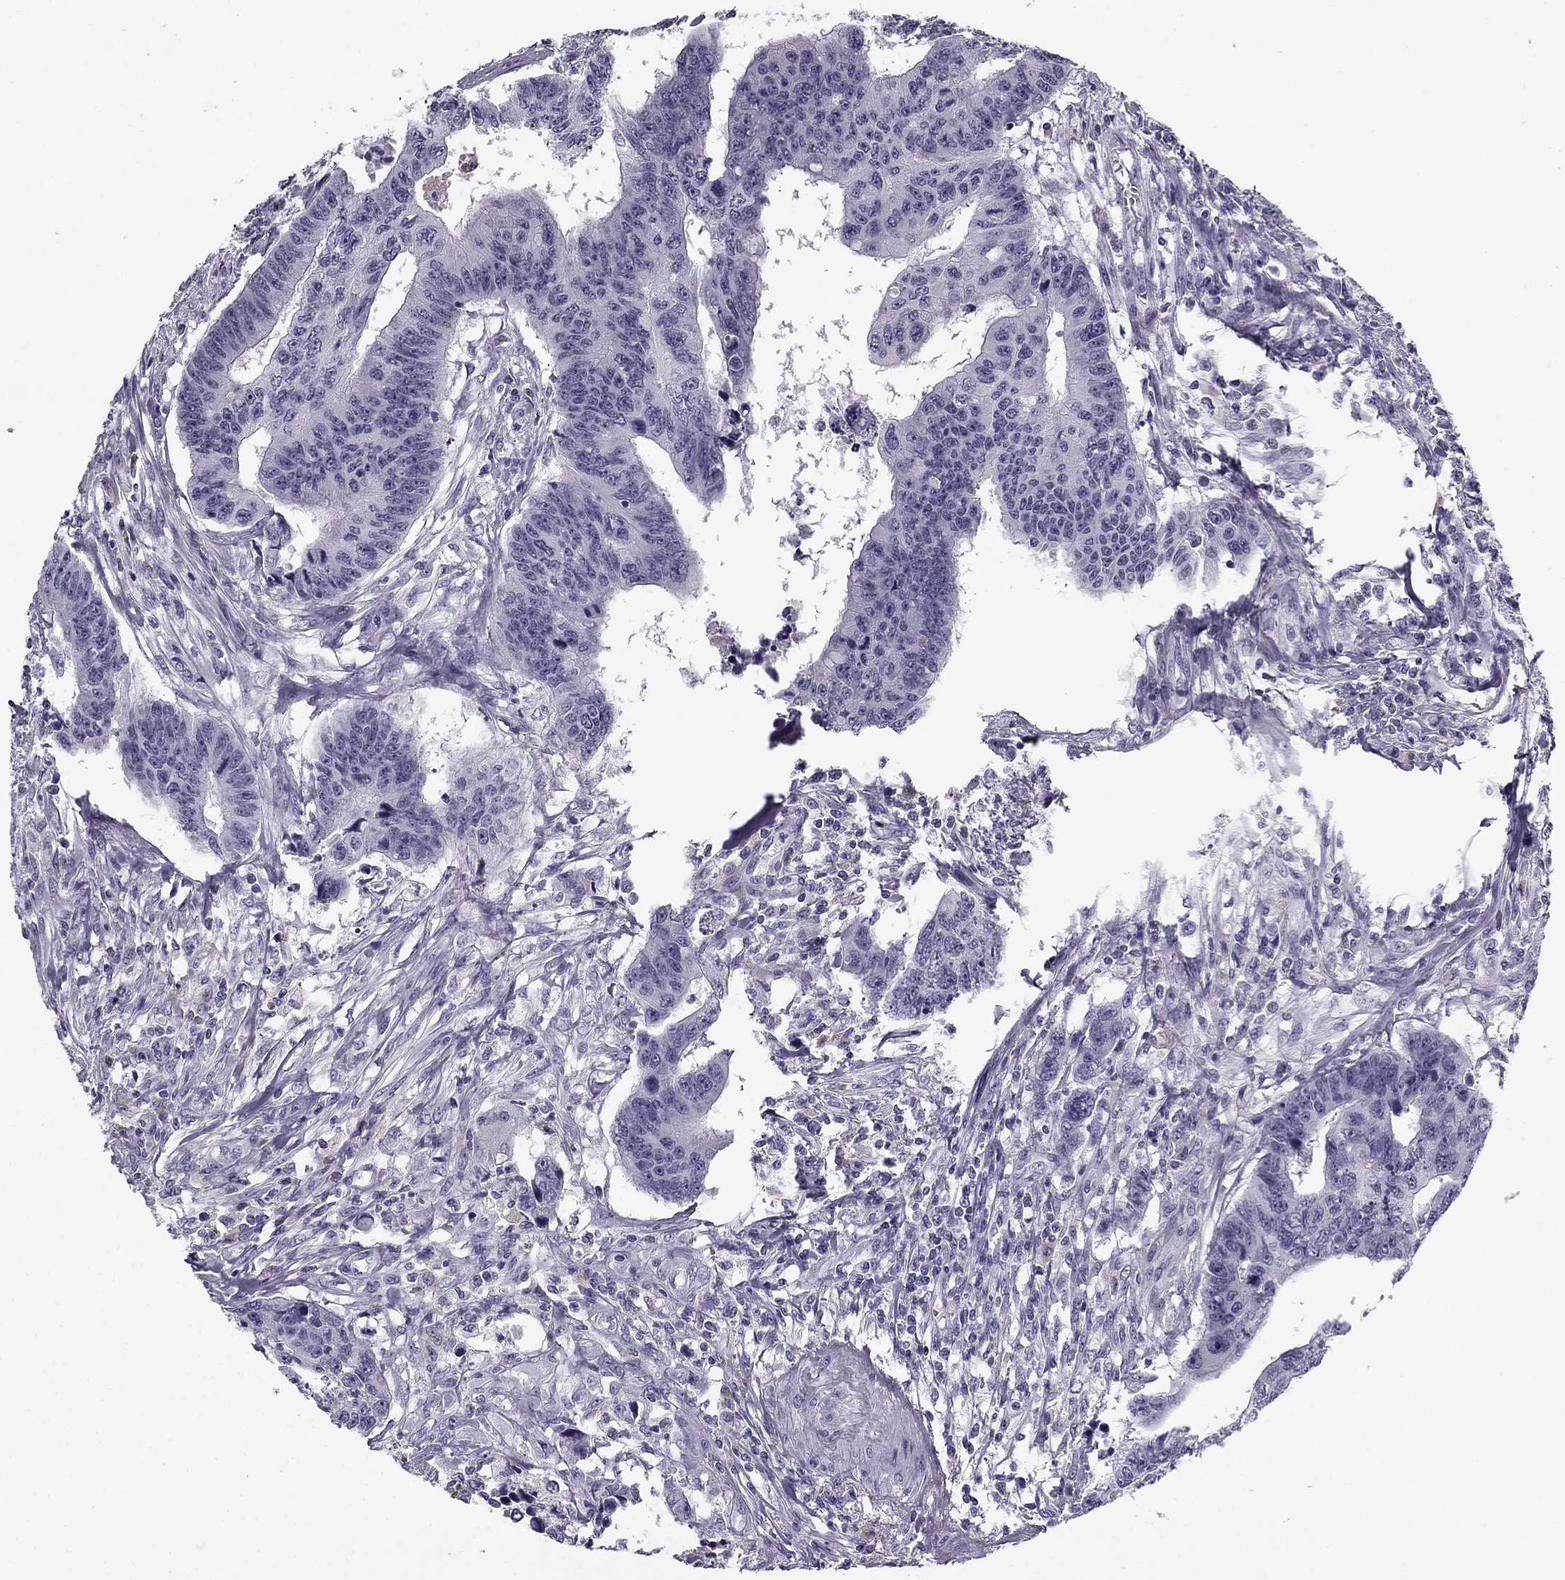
{"staining": {"intensity": "negative", "quantity": "none", "location": "none"}, "tissue": "colorectal cancer", "cell_type": "Tumor cells", "image_type": "cancer", "snomed": [{"axis": "morphology", "description": "Adenocarcinoma, NOS"}, {"axis": "topography", "description": "Rectum"}], "caption": "Immunohistochemistry (IHC) of colorectal cancer reveals no staining in tumor cells.", "gene": "MC5R", "patient": {"sex": "female", "age": 85}}